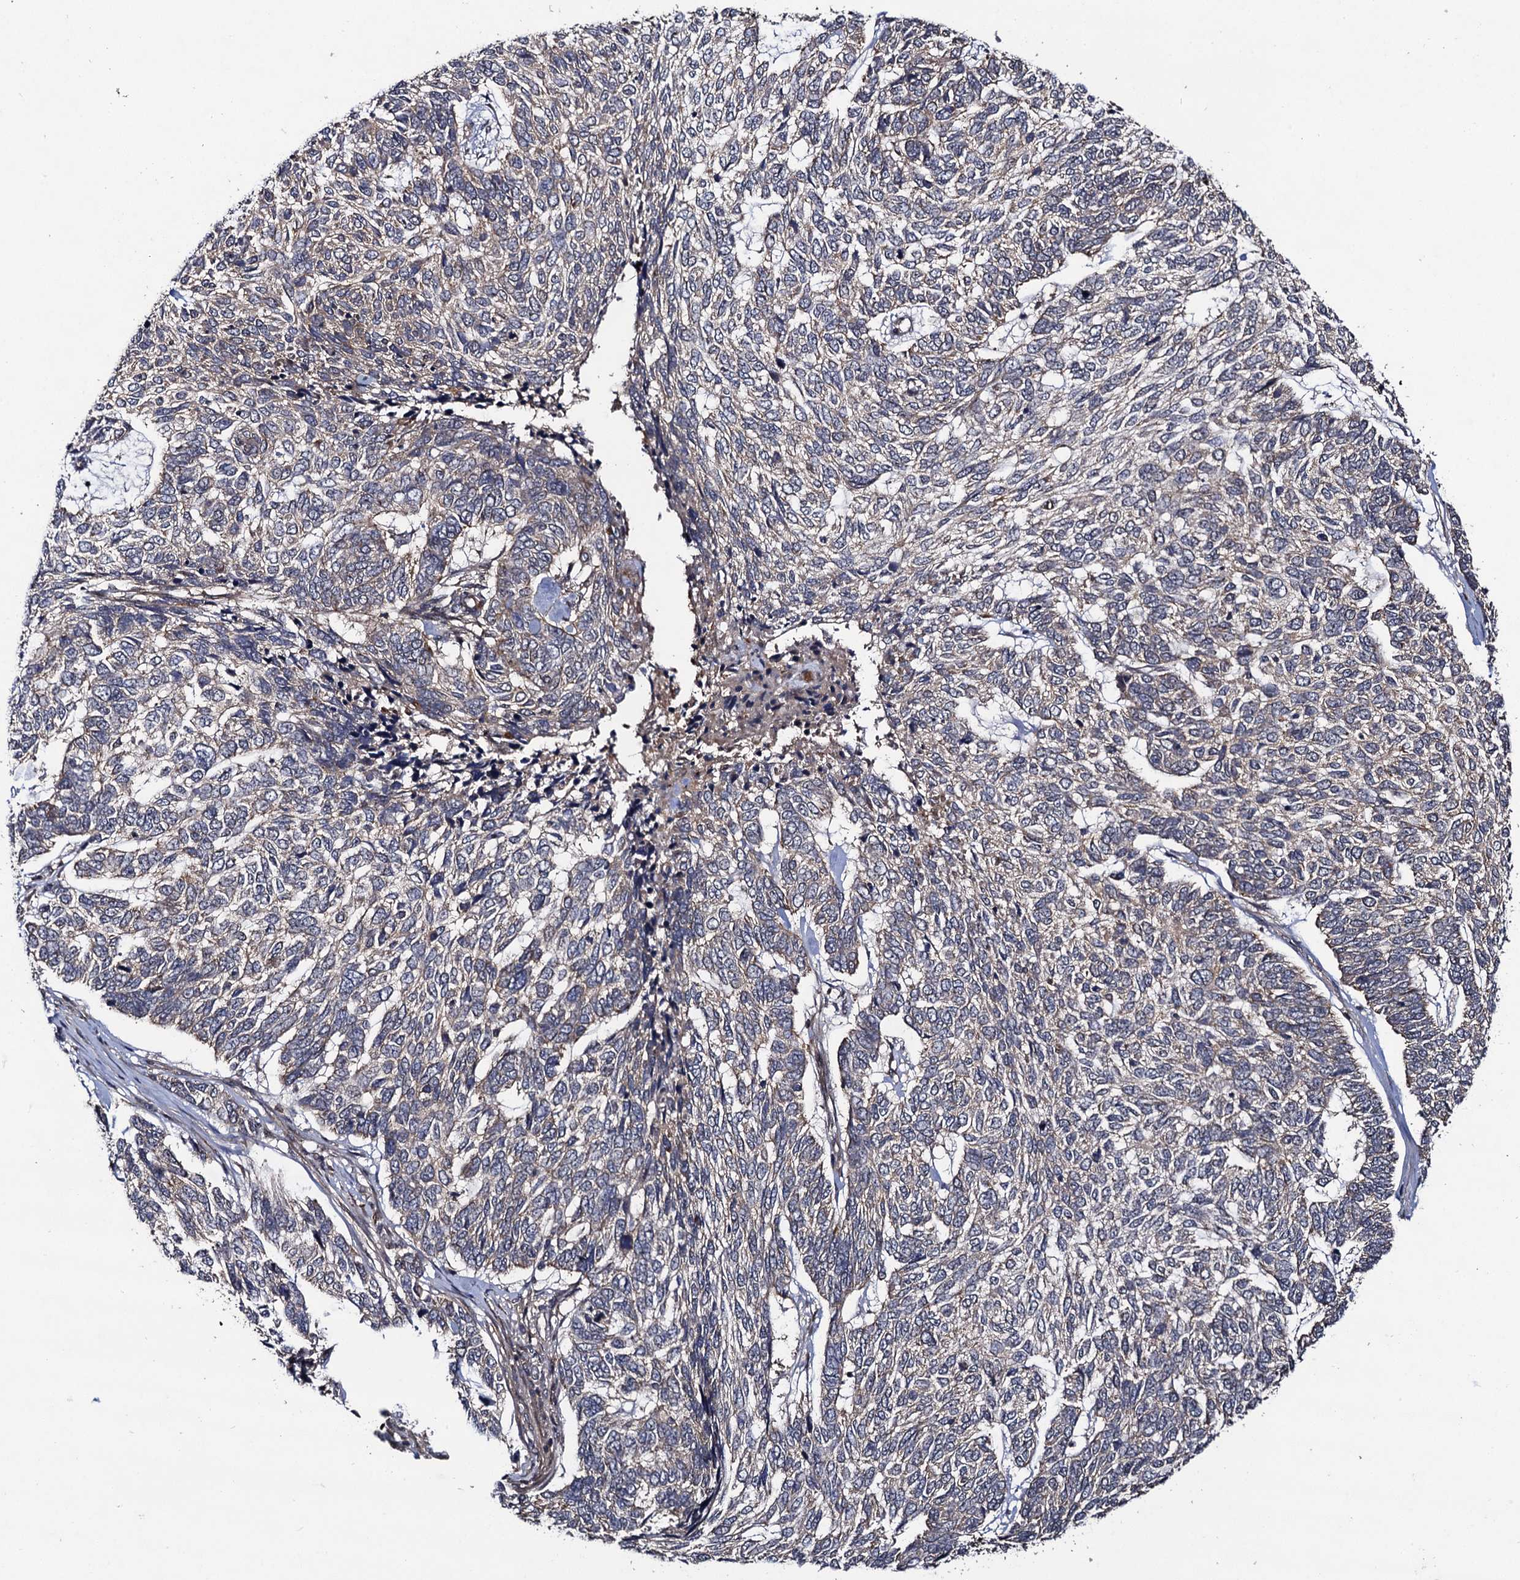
{"staining": {"intensity": "weak", "quantity": "<25%", "location": "cytoplasmic/membranous"}, "tissue": "skin cancer", "cell_type": "Tumor cells", "image_type": "cancer", "snomed": [{"axis": "morphology", "description": "Basal cell carcinoma"}, {"axis": "topography", "description": "Skin"}], "caption": "The immunohistochemistry micrograph has no significant expression in tumor cells of skin basal cell carcinoma tissue.", "gene": "KXD1", "patient": {"sex": "female", "age": 65}}